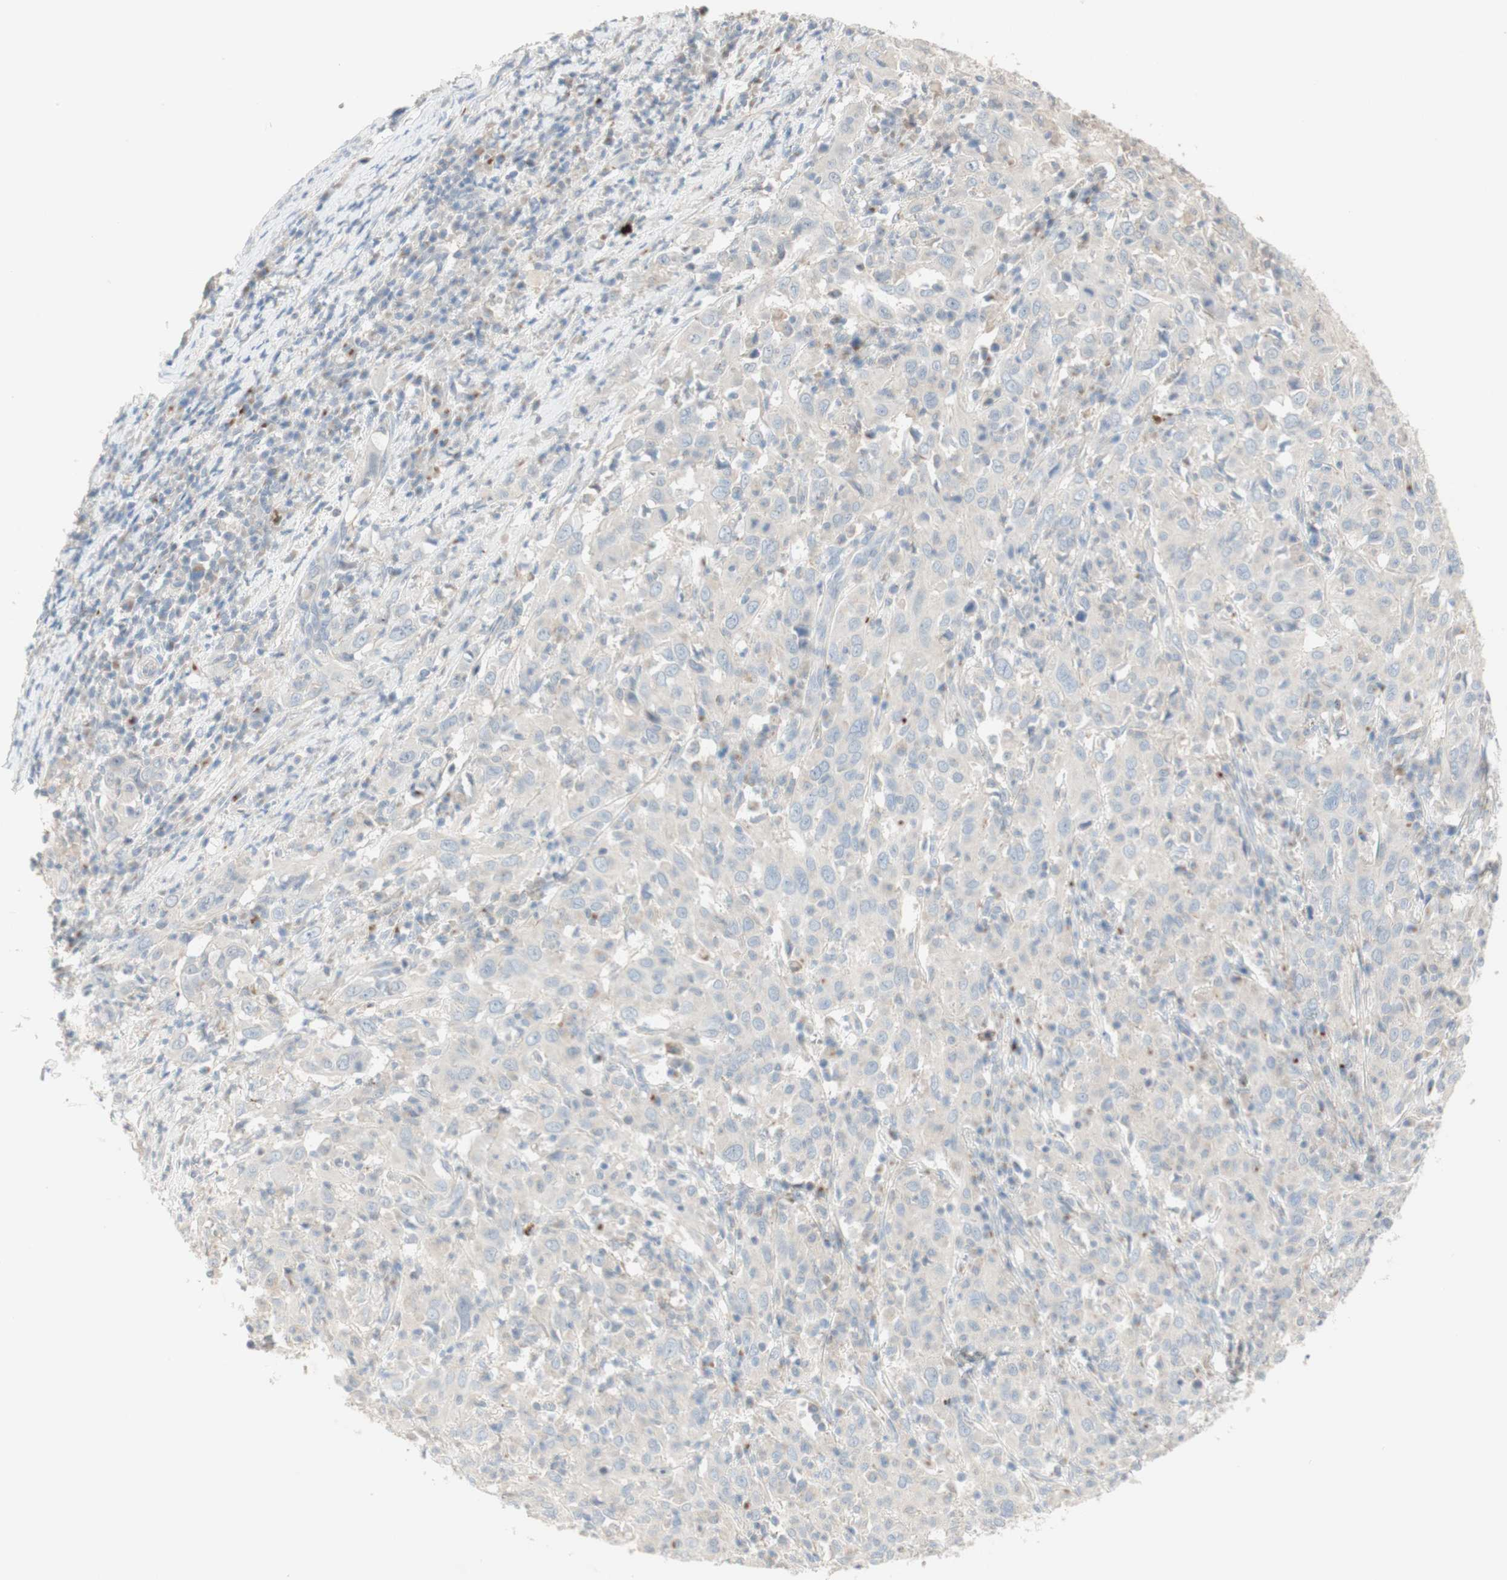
{"staining": {"intensity": "negative", "quantity": "none", "location": "none"}, "tissue": "cervical cancer", "cell_type": "Tumor cells", "image_type": "cancer", "snomed": [{"axis": "morphology", "description": "Squamous cell carcinoma, NOS"}, {"axis": "topography", "description": "Cervix"}], "caption": "DAB (3,3'-diaminobenzidine) immunohistochemical staining of human cervical cancer (squamous cell carcinoma) displays no significant staining in tumor cells. (Stains: DAB immunohistochemistry with hematoxylin counter stain, Microscopy: brightfield microscopy at high magnification).", "gene": "MANEA", "patient": {"sex": "female", "age": 46}}